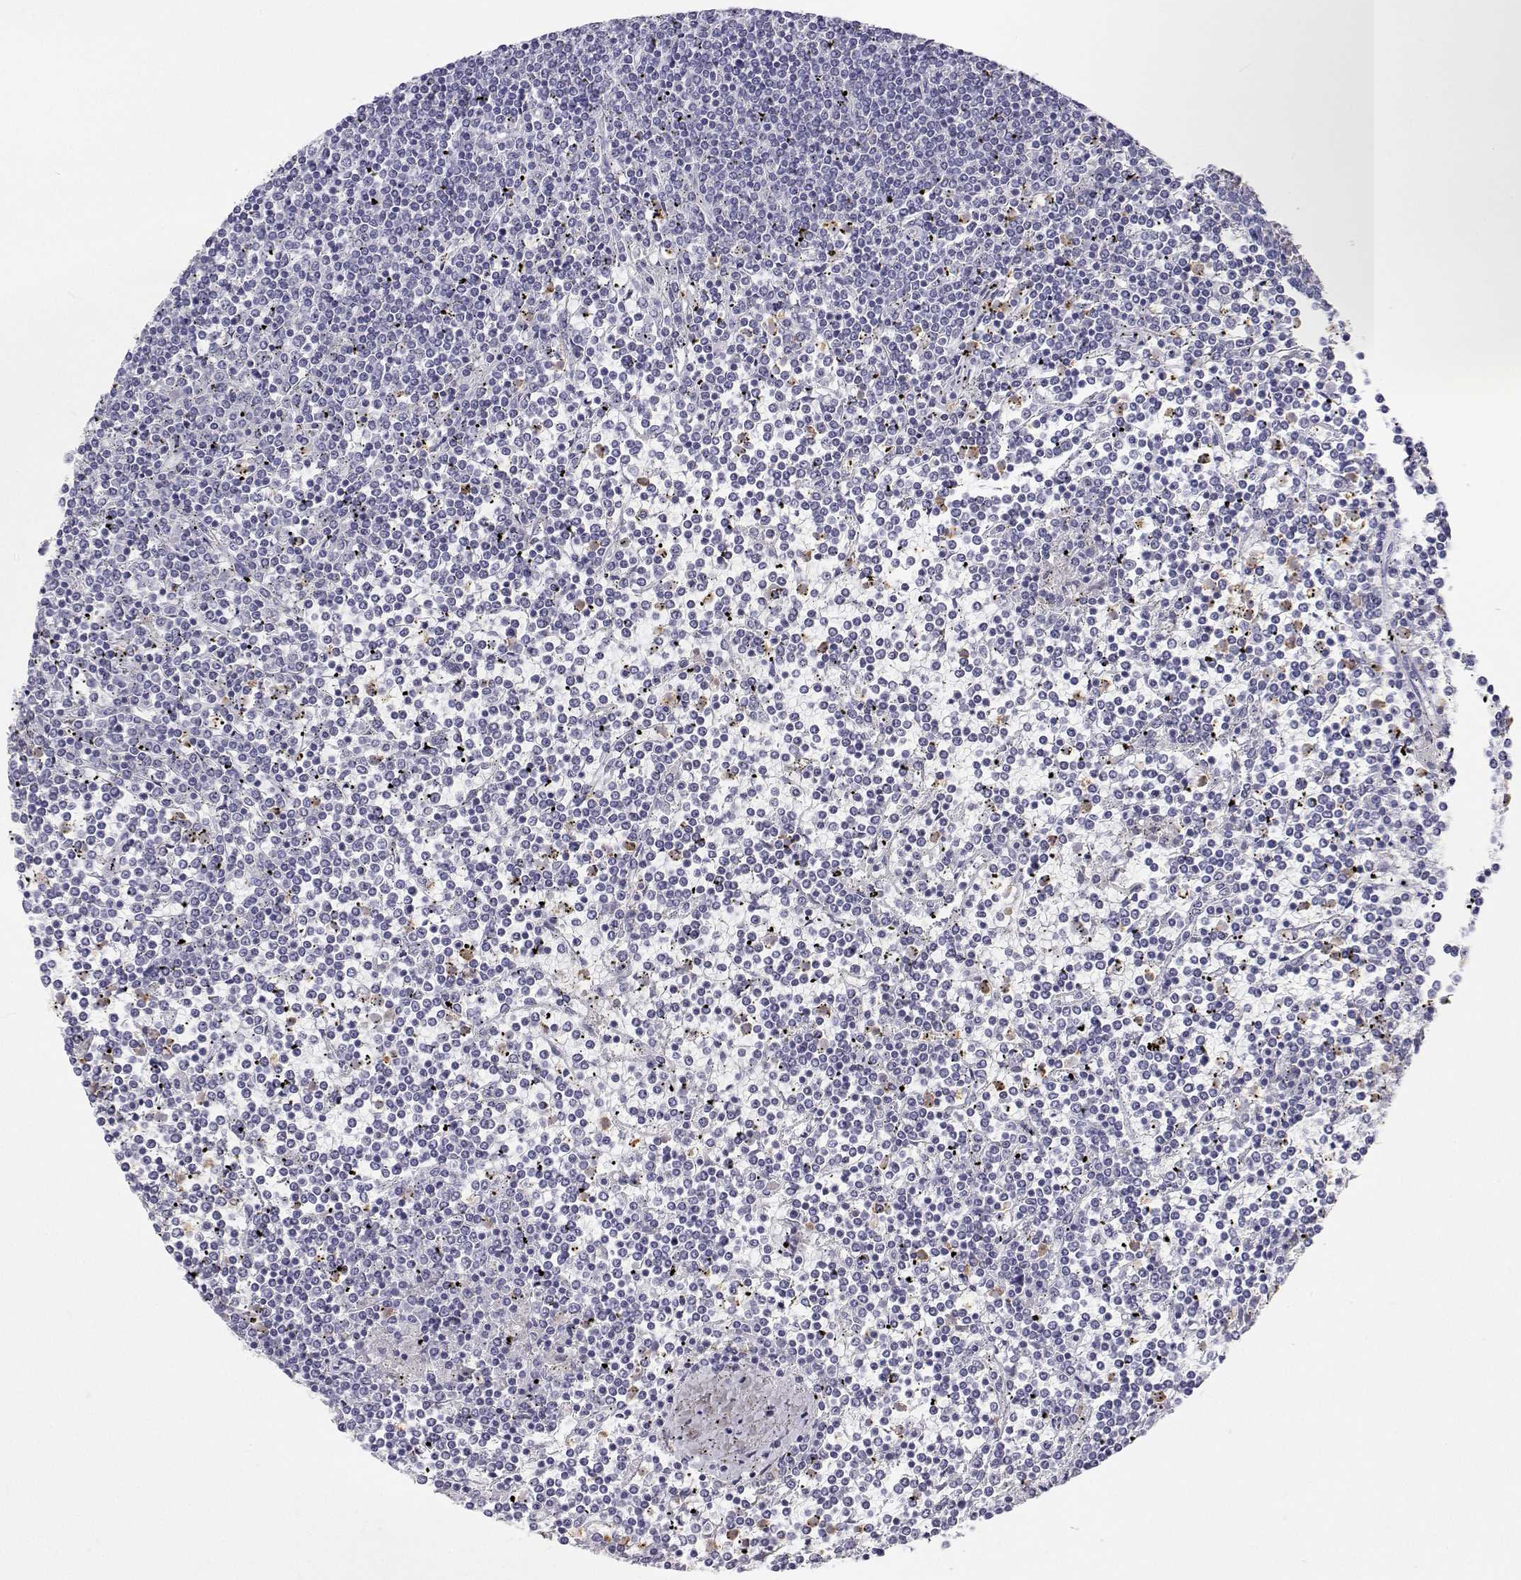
{"staining": {"intensity": "negative", "quantity": "none", "location": "none"}, "tissue": "lymphoma", "cell_type": "Tumor cells", "image_type": "cancer", "snomed": [{"axis": "morphology", "description": "Malignant lymphoma, non-Hodgkin's type, Low grade"}, {"axis": "topography", "description": "Spleen"}], "caption": "This is an immunohistochemistry (IHC) photomicrograph of human low-grade malignant lymphoma, non-Hodgkin's type. There is no expression in tumor cells.", "gene": "SFTPB", "patient": {"sex": "female", "age": 19}}